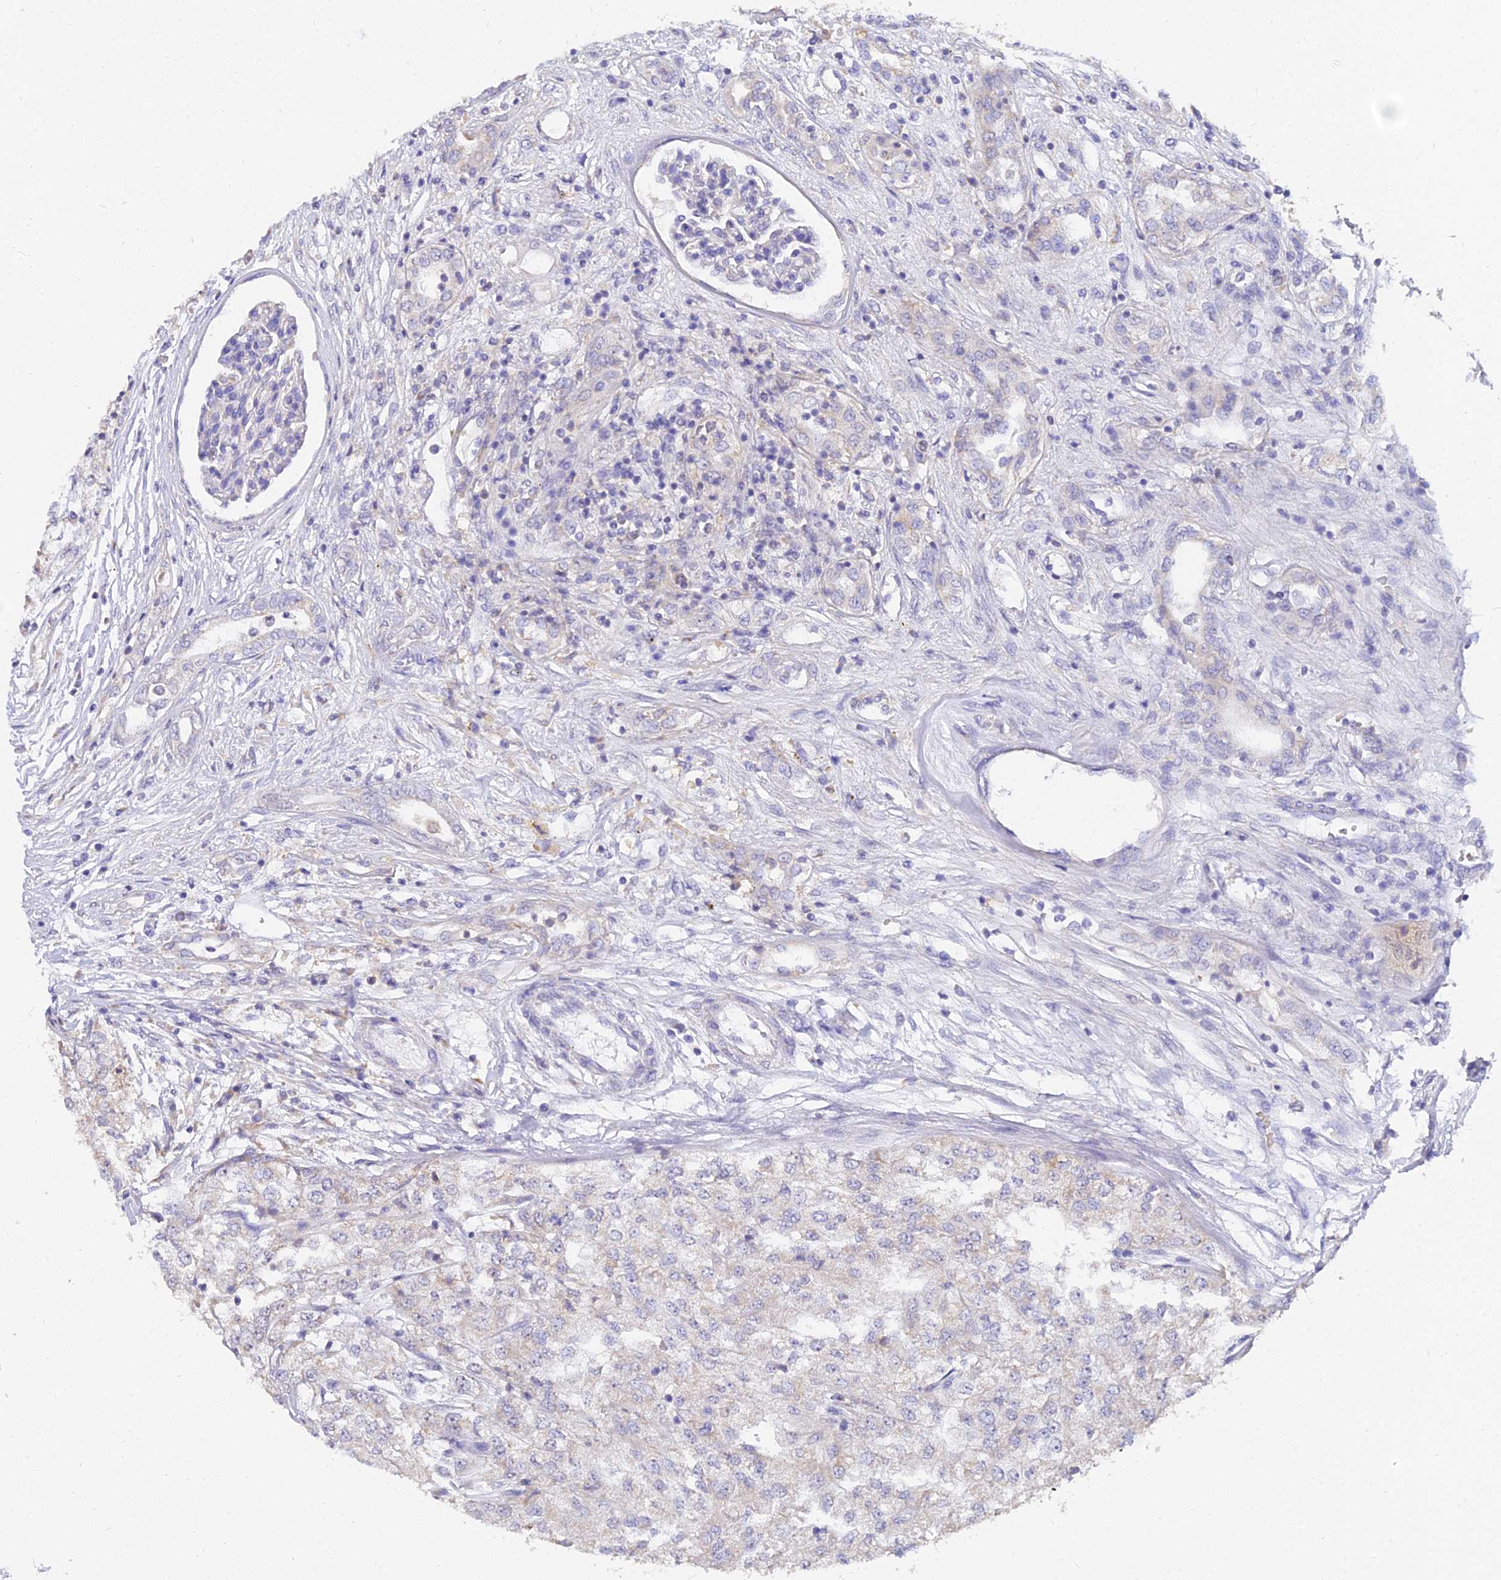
{"staining": {"intensity": "negative", "quantity": "none", "location": "none"}, "tissue": "renal cancer", "cell_type": "Tumor cells", "image_type": "cancer", "snomed": [{"axis": "morphology", "description": "Adenocarcinoma, NOS"}, {"axis": "topography", "description": "Kidney"}], "caption": "DAB (3,3'-diaminobenzidine) immunohistochemical staining of renal cancer exhibits no significant staining in tumor cells.", "gene": "ARL8B", "patient": {"sex": "female", "age": 54}}